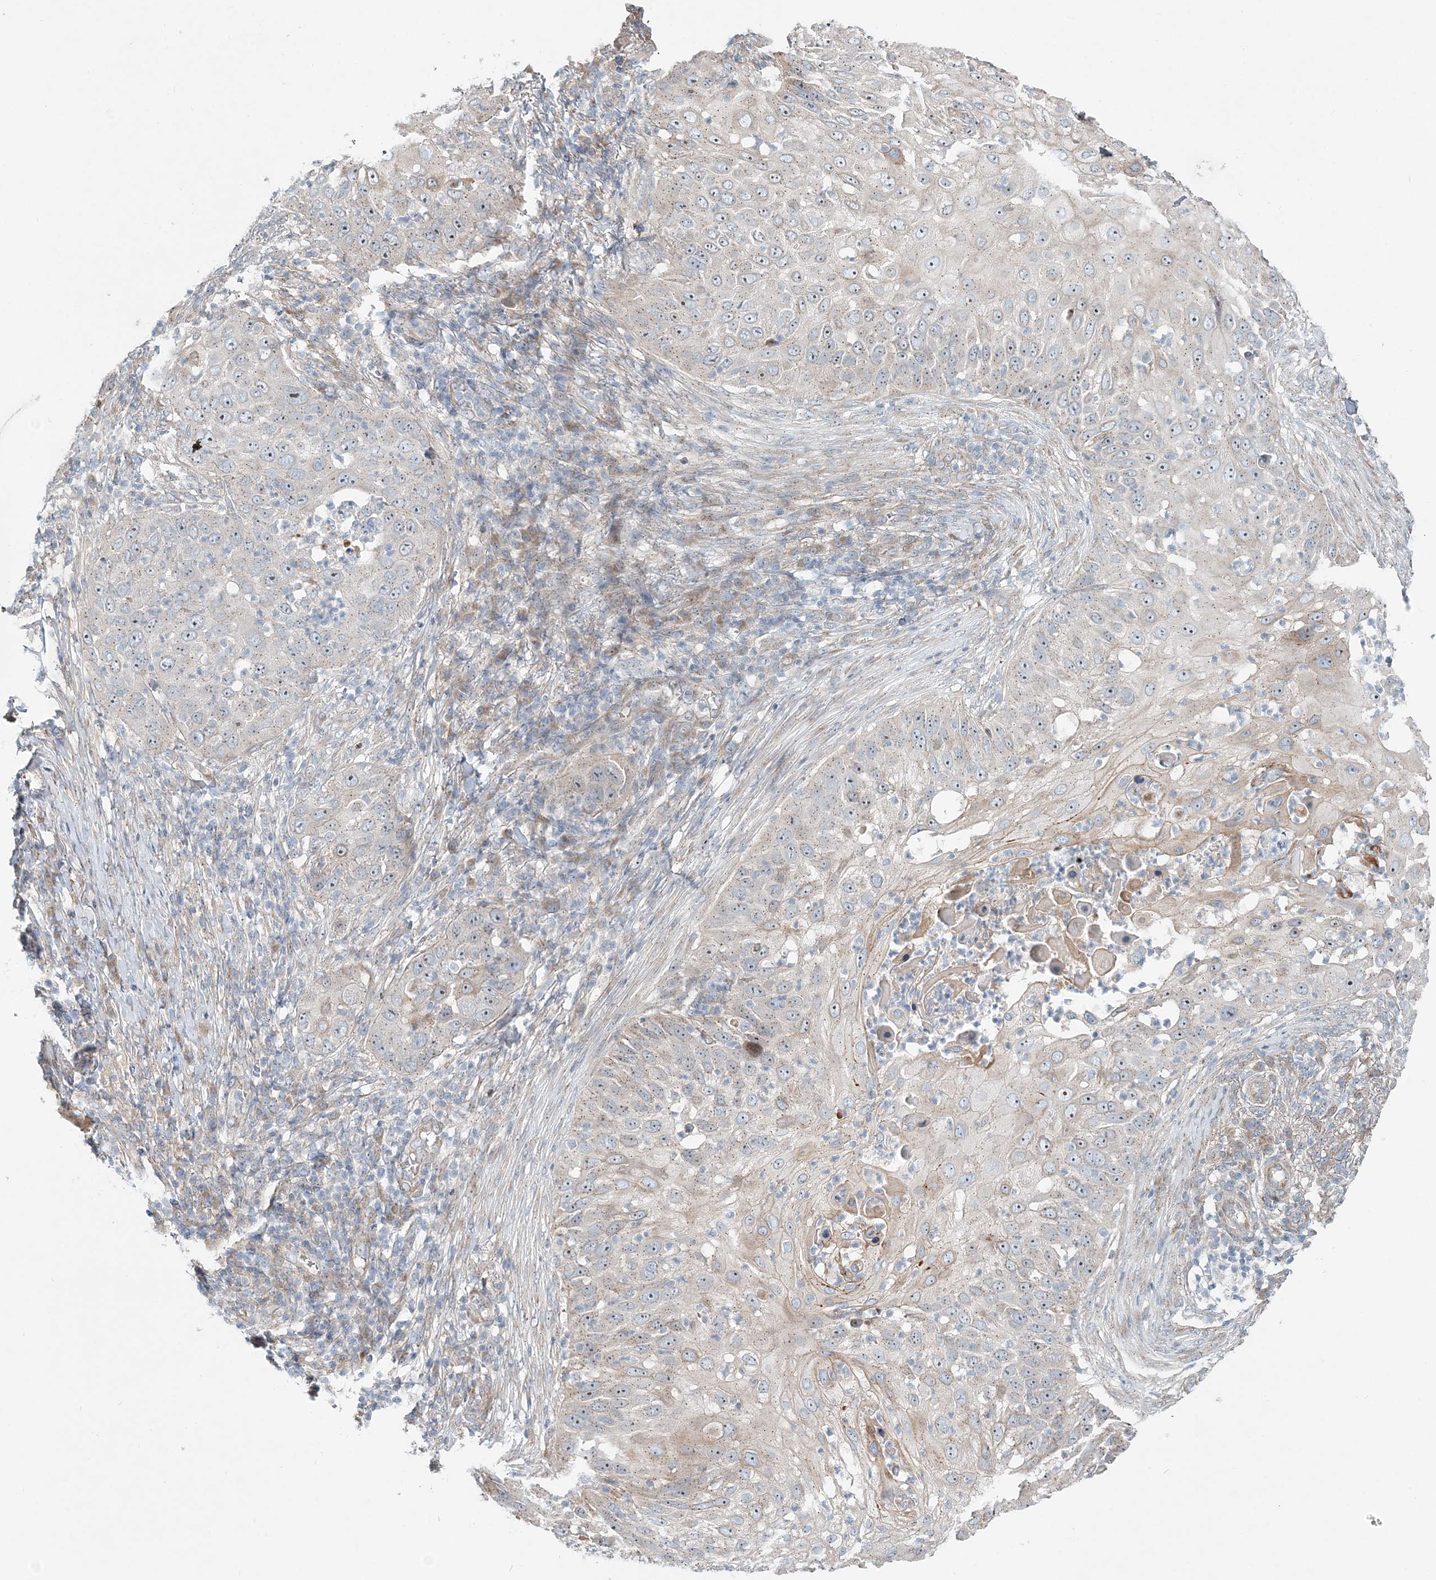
{"staining": {"intensity": "moderate", "quantity": "25%-75%", "location": "nuclear"}, "tissue": "skin cancer", "cell_type": "Tumor cells", "image_type": "cancer", "snomed": [{"axis": "morphology", "description": "Squamous cell carcinoma, NOS"}, {"axis": "topography", "description": "Skin"}], "caption": "An immunohistochemistry histopathology image of neoplastic tissue is shown. Protein staining in brown labels moderate nuclear positivity in skin cancer (squamous cell carcinoma) within tumor cells. (IHC, brightfield microscopy, high magnification).", "gene": "CXXC5", "patient": {"sex": "female", "age": 44}}